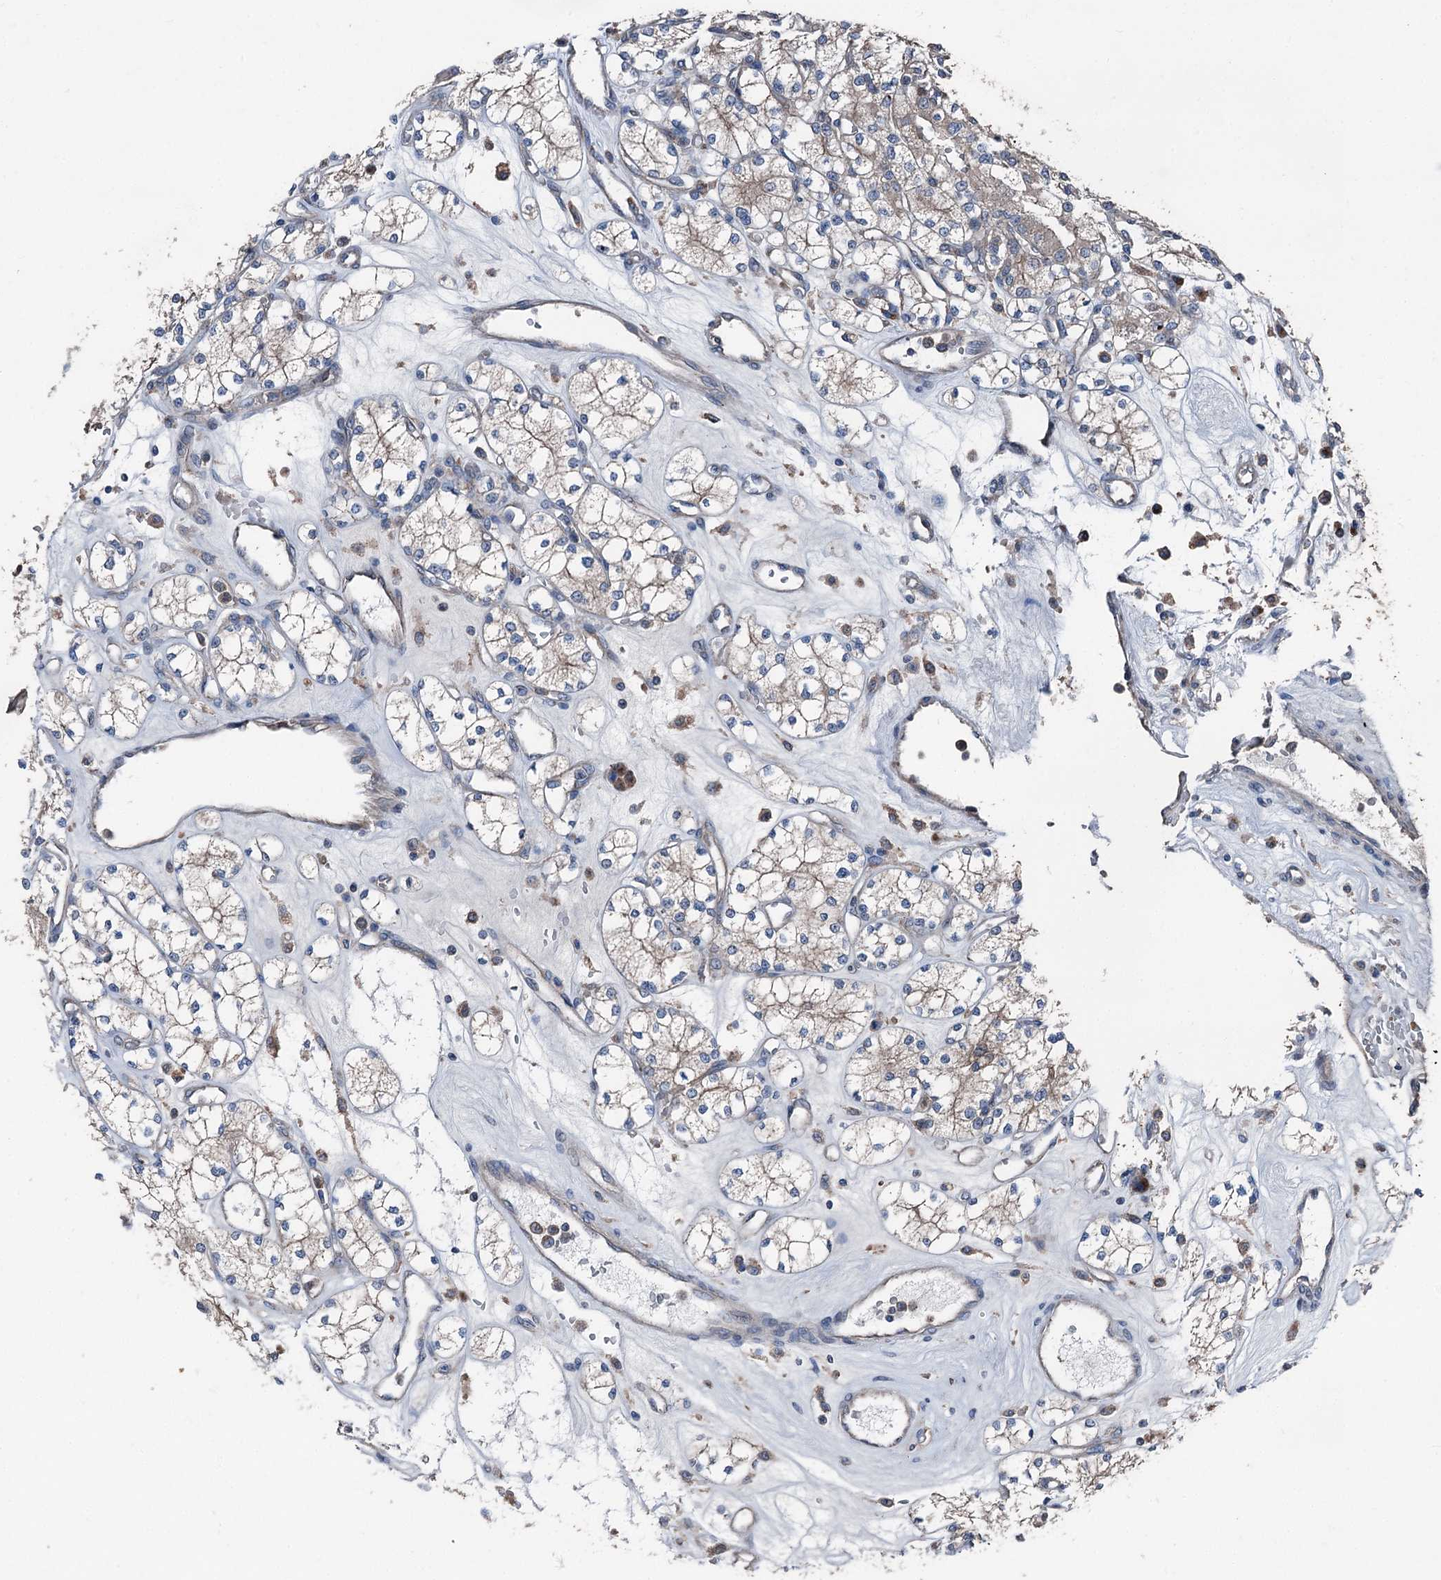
{"staining": {"intensity": "weak", "quantity": "25%-75%", "location": "cytoplasmic/membranous"}, "tissue": "renal cancer", "cell_type": "Tumor cells", "image_type": "cancer", "snomed": [{"axis": "morphology", "description": "Adenocarcinoma, NOS"}, {"axis": "topography", "description": "Kidney"}], "caption": "High-power microscopy captured an immunohistochemistry (IHC) photomicrograph of adenocarcinoma (renal), revealing weak cytoplasmic/membranous expression in approximately 25%-75% of tumor cells.", "gene": "RUFY1", "patient": {"sex": "male", "age": 77}}